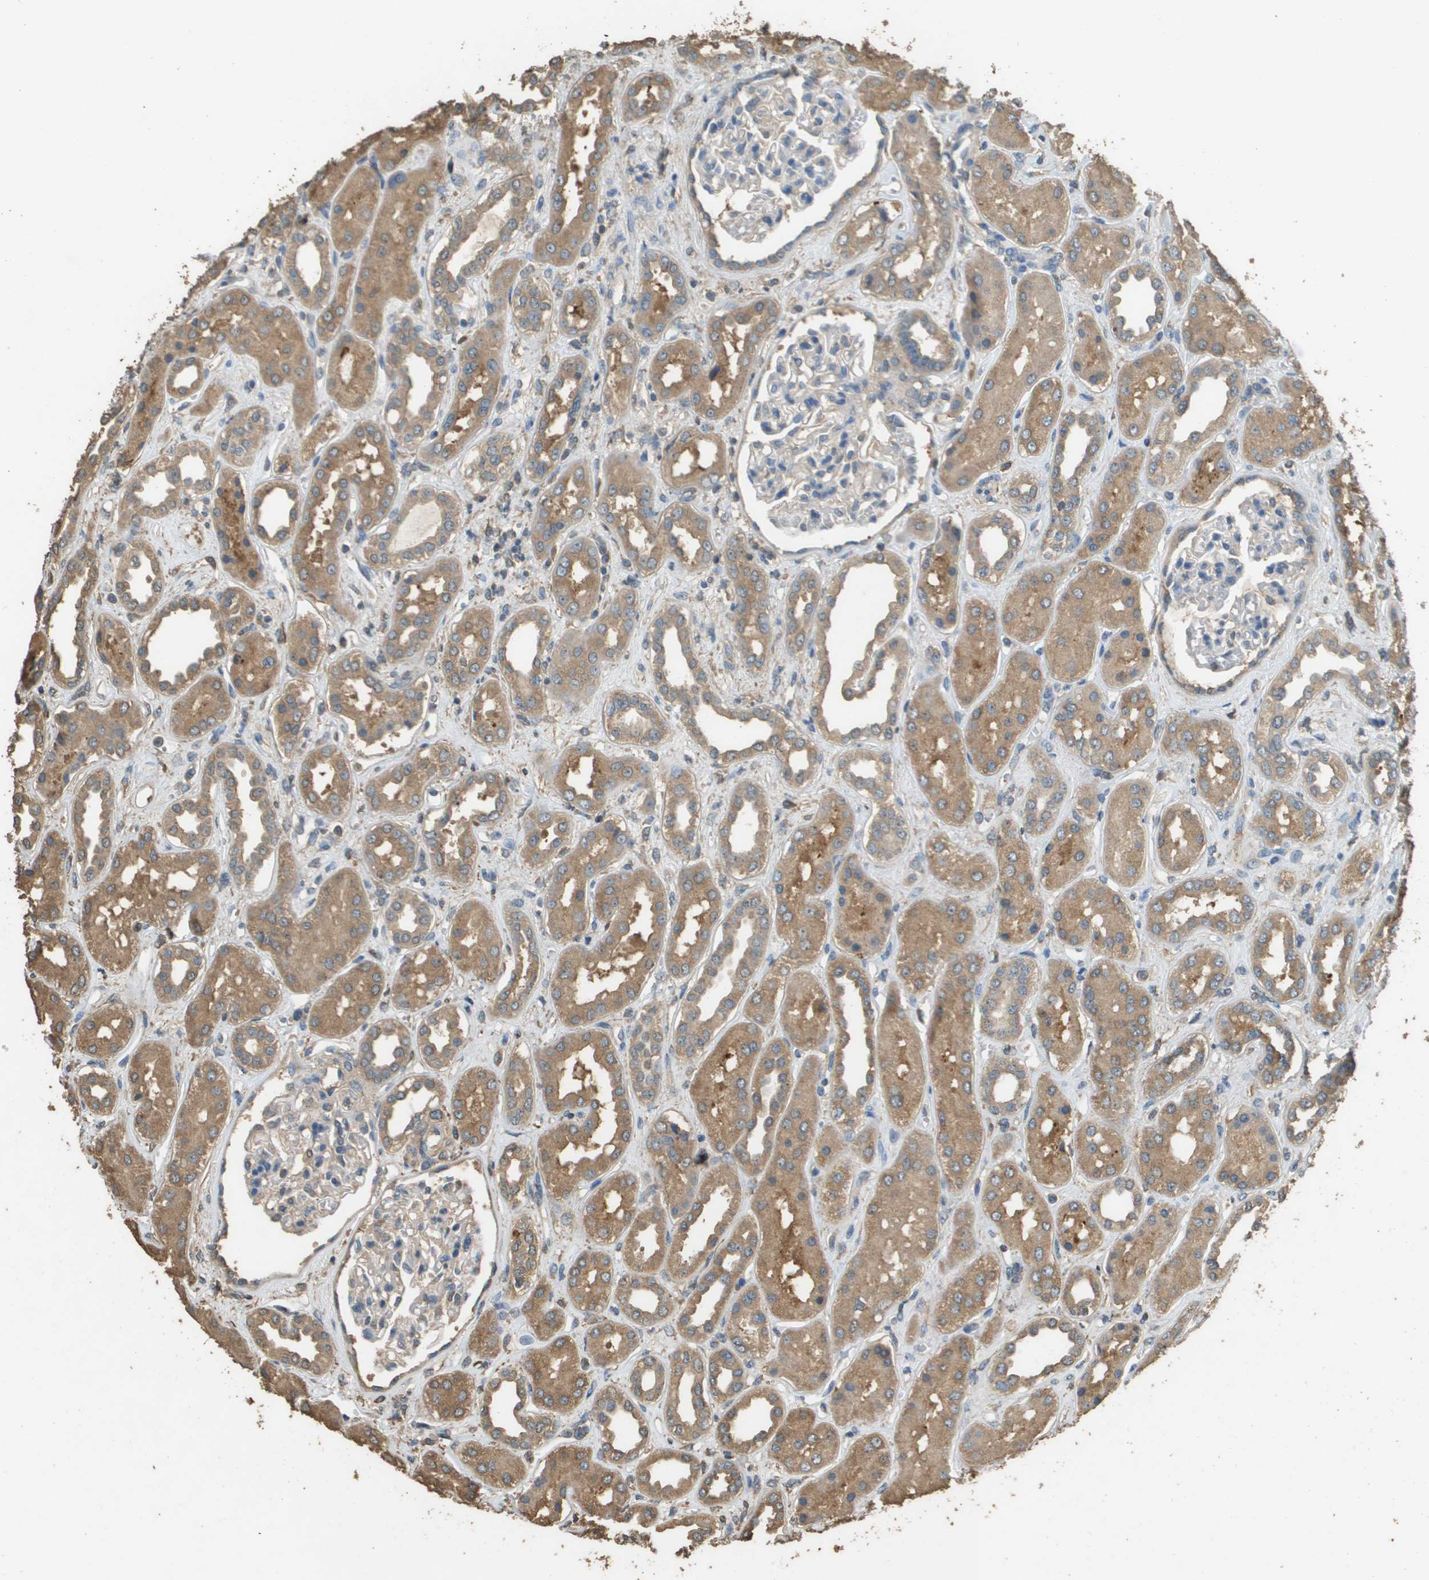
{"staining": {"intensity": "negative", "quantity": "none", "location": "none"}, "tissue": "kidney", "cell_type": "Cells in glomeruli", "image_type": "normal", "snomed": [{"axis": "morphology", "description": "Normal tissue, NOS"}, {"axis": "topography", "description": "Kidney"}], "caption": "IHC of benign kidney shows no expression in cells in glomeruli.", "gene": "MS4A7", "patient": {"sex": "male", "age": 59}}